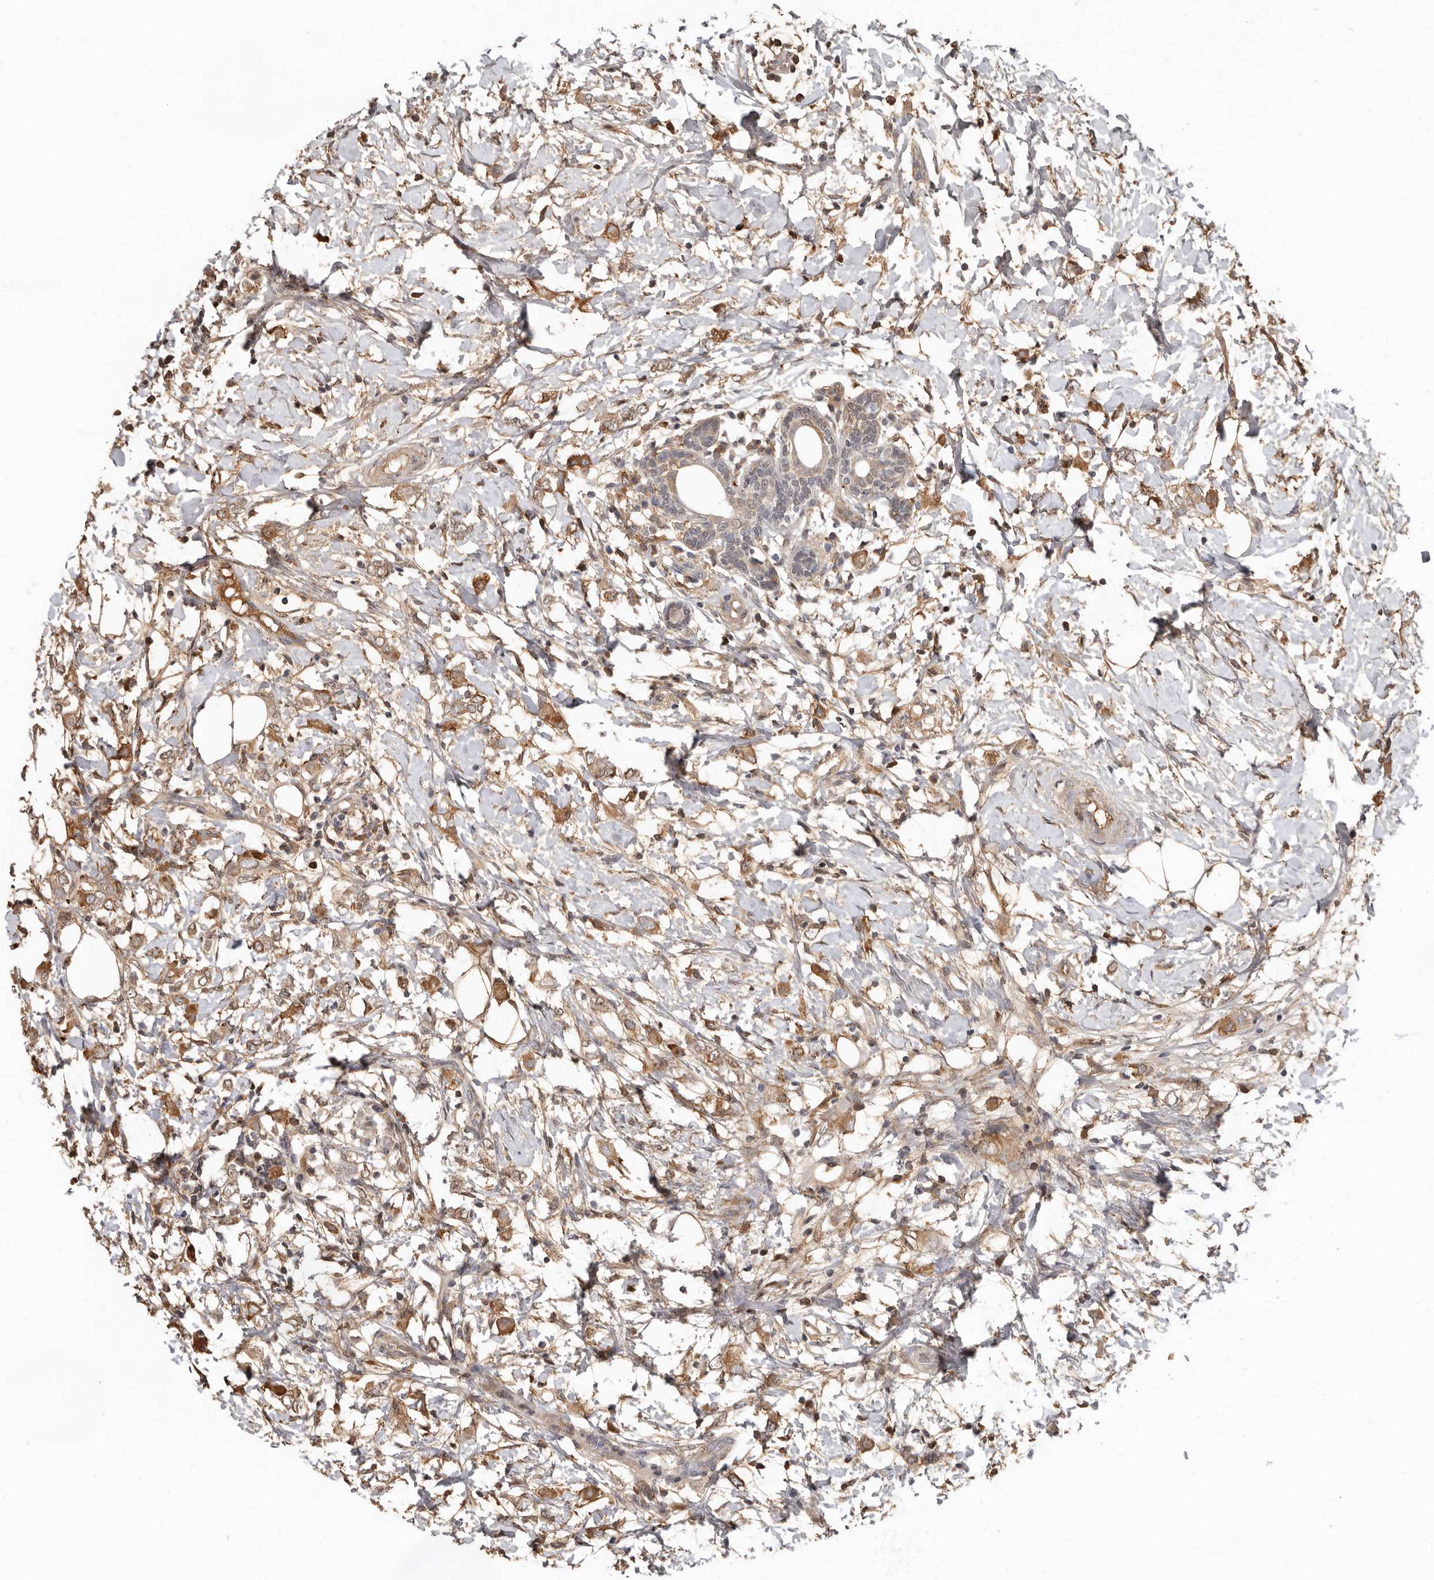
{"staining": {"intensity": "moderate", "quantity": ">75%", "location": "cytoplasmic/membranous"}, "tissue": "breast cancer", "cell_type": "Tumor cells", "image_type": "cancer", "snomed": [{"axis": "morphology", "description": "Normal tissue, NOS"}, {"axis": "morphology", "description": "Lobular carcinoma"}, {"axis": "topography", "description": "Breast"}], "caption": "Immunohistochemistry of lobular carcinoma (breast) reveals medium levels of moderate cytoplasmic/membranous staining in about >75% of tumor cells. (IHC, brightfield microscopy, high magnification).", "gene": "LRGUK", "patient": {"sex": "female", "age": 47}}